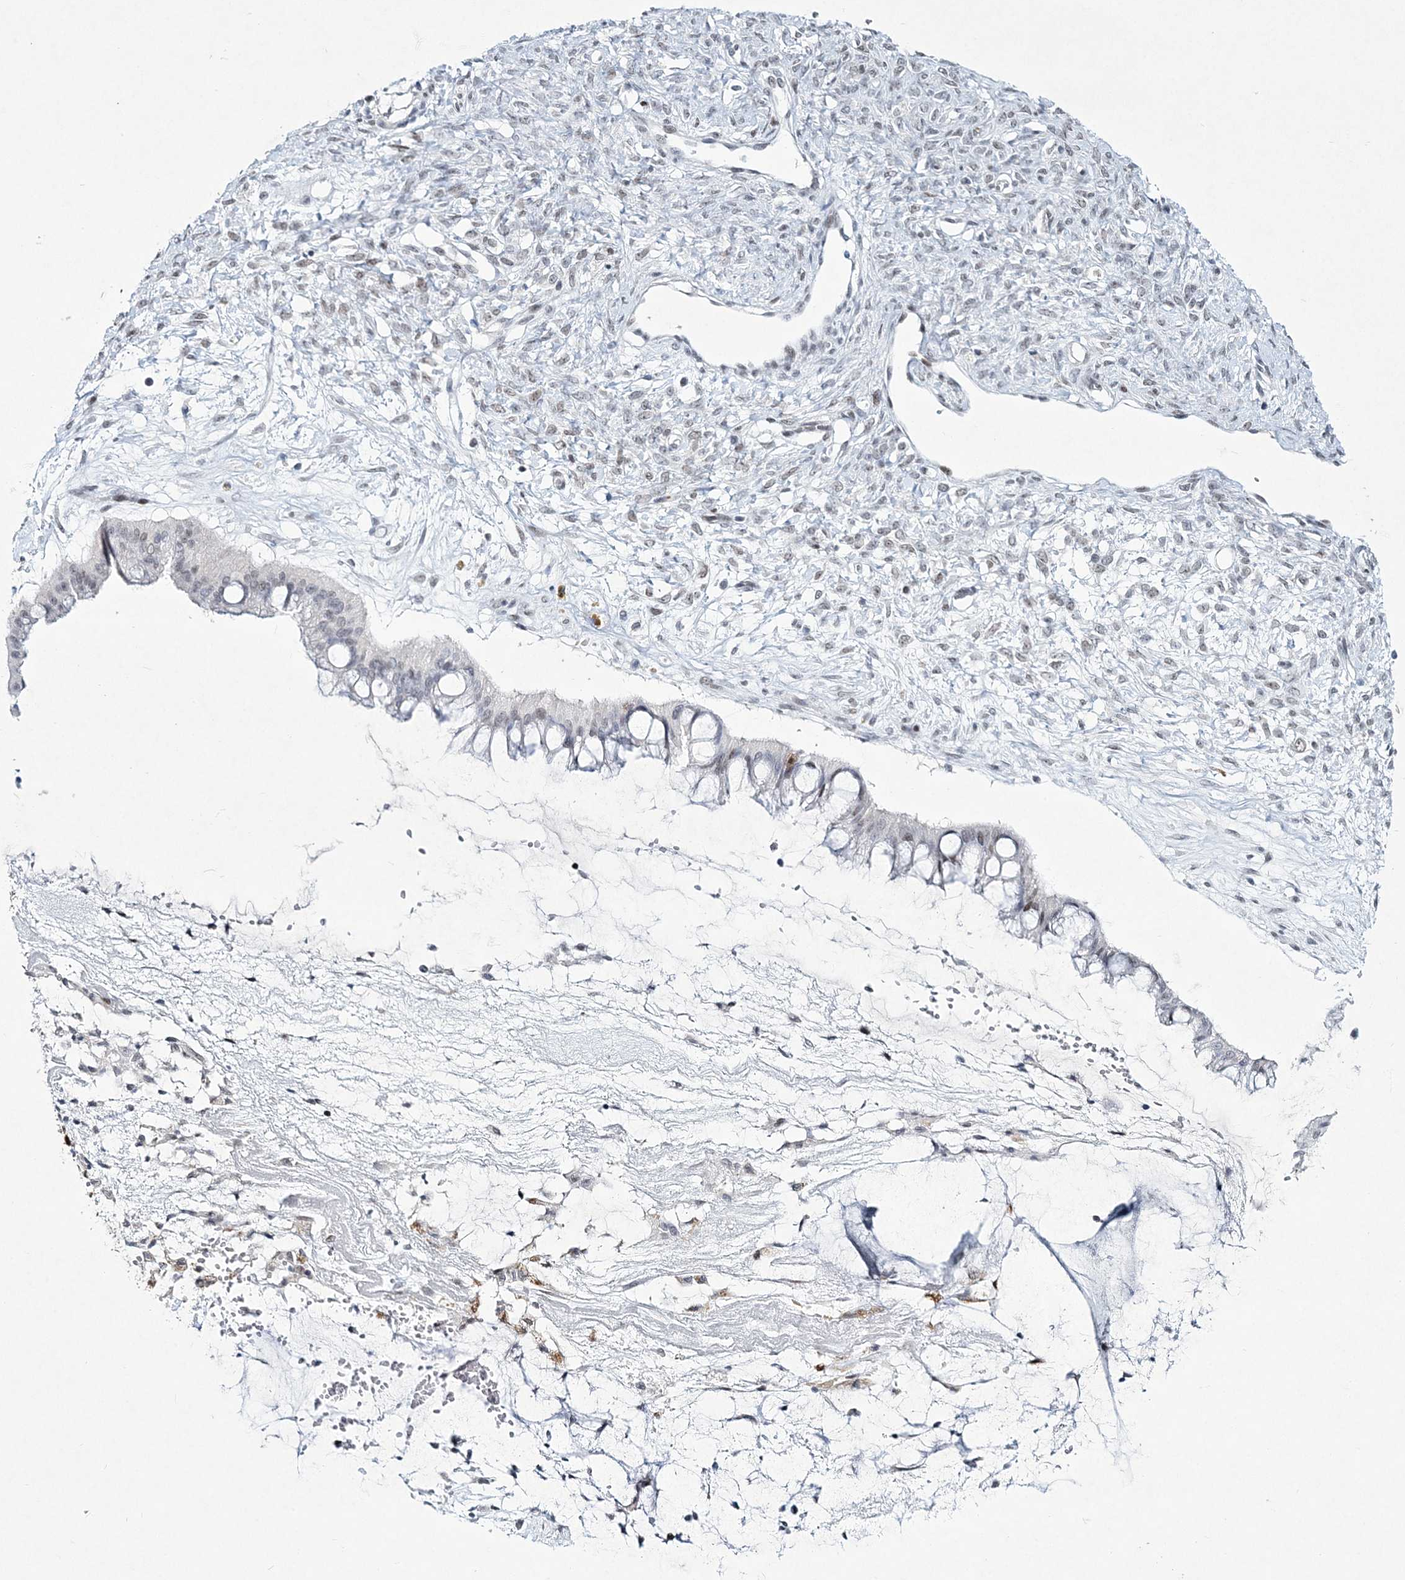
{"staining": {"intensity": "negative", "quantity": "none", "location": "none"}, "tissue": "ovarian cancer", "cell_type": "Tumor cells", "image_type": "cancer", "snomed": [{"axis": "morphology", "description": "Cystadenocarcinoma, mucinous, NOS"}, {"axis": "topography", "description": "Ovary"}], "caption": "Tumor cells show no significant staining in mucinous cystadenocarcinoma (ovarian).", "gene": "LRRFIP2", "patient": {"sex": "female", "age": 73}}